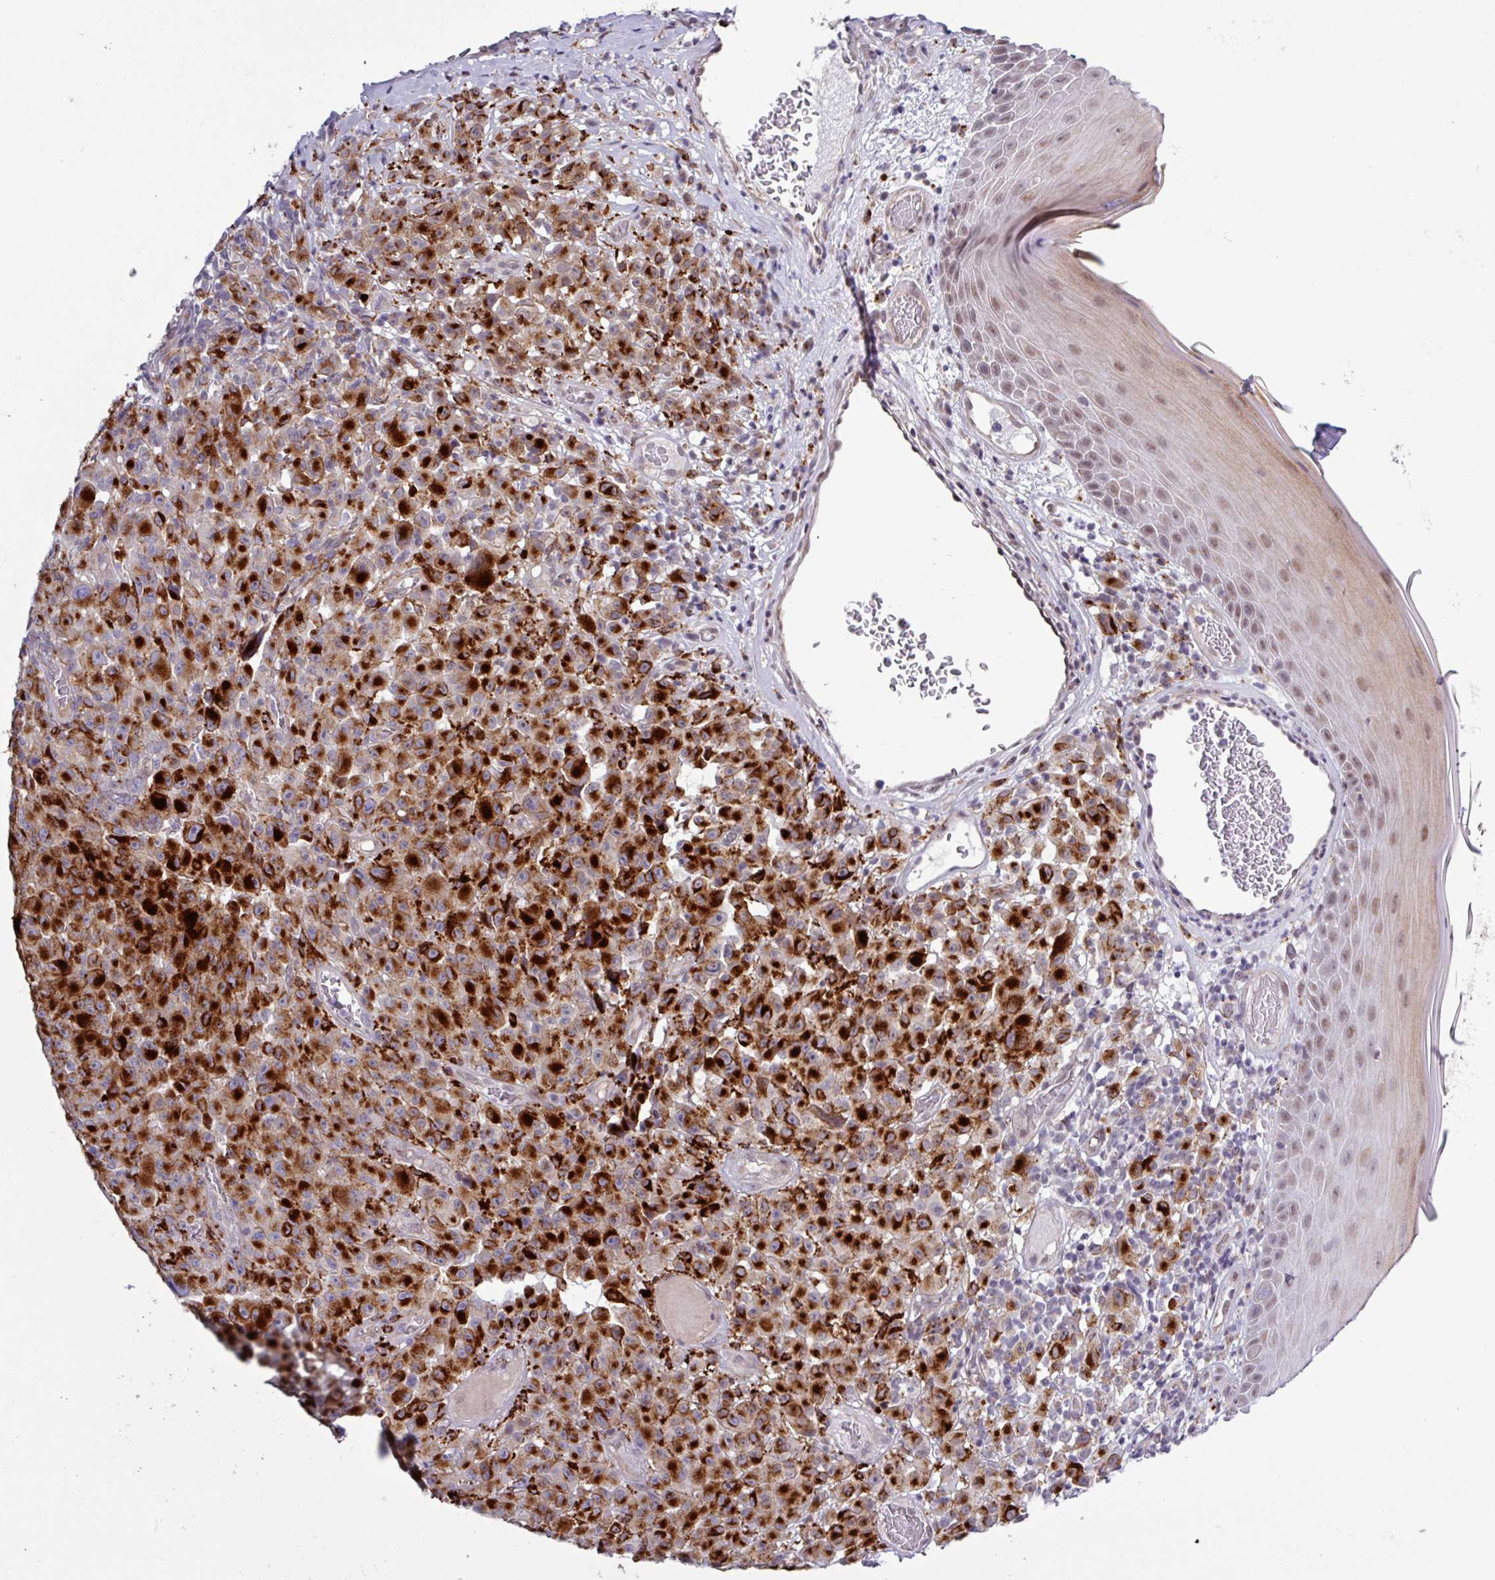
{"staining": {"intensity": "strong", "quantity": ">75%", "location": "cytoplasmic/membranous"}, "tissue": "melanoma", "cell_type": "Tumor cells", "image_type": "cancer", "snomed": [{"axis": "morphology", "description": "Malignant melanoma, NOS"}, {"axis": "topography", "description": "Skin"}], "caption": "Immunohistochemical staining of melanoma exhibits high levels of strong cytoplasmic/membranous positivity in about >75% of tumor cells. (Brightfield microscopy of DAB IHC at high magnification).", "gene": "AMIGO2", "patient": {"sex": "female", "age": 82}}